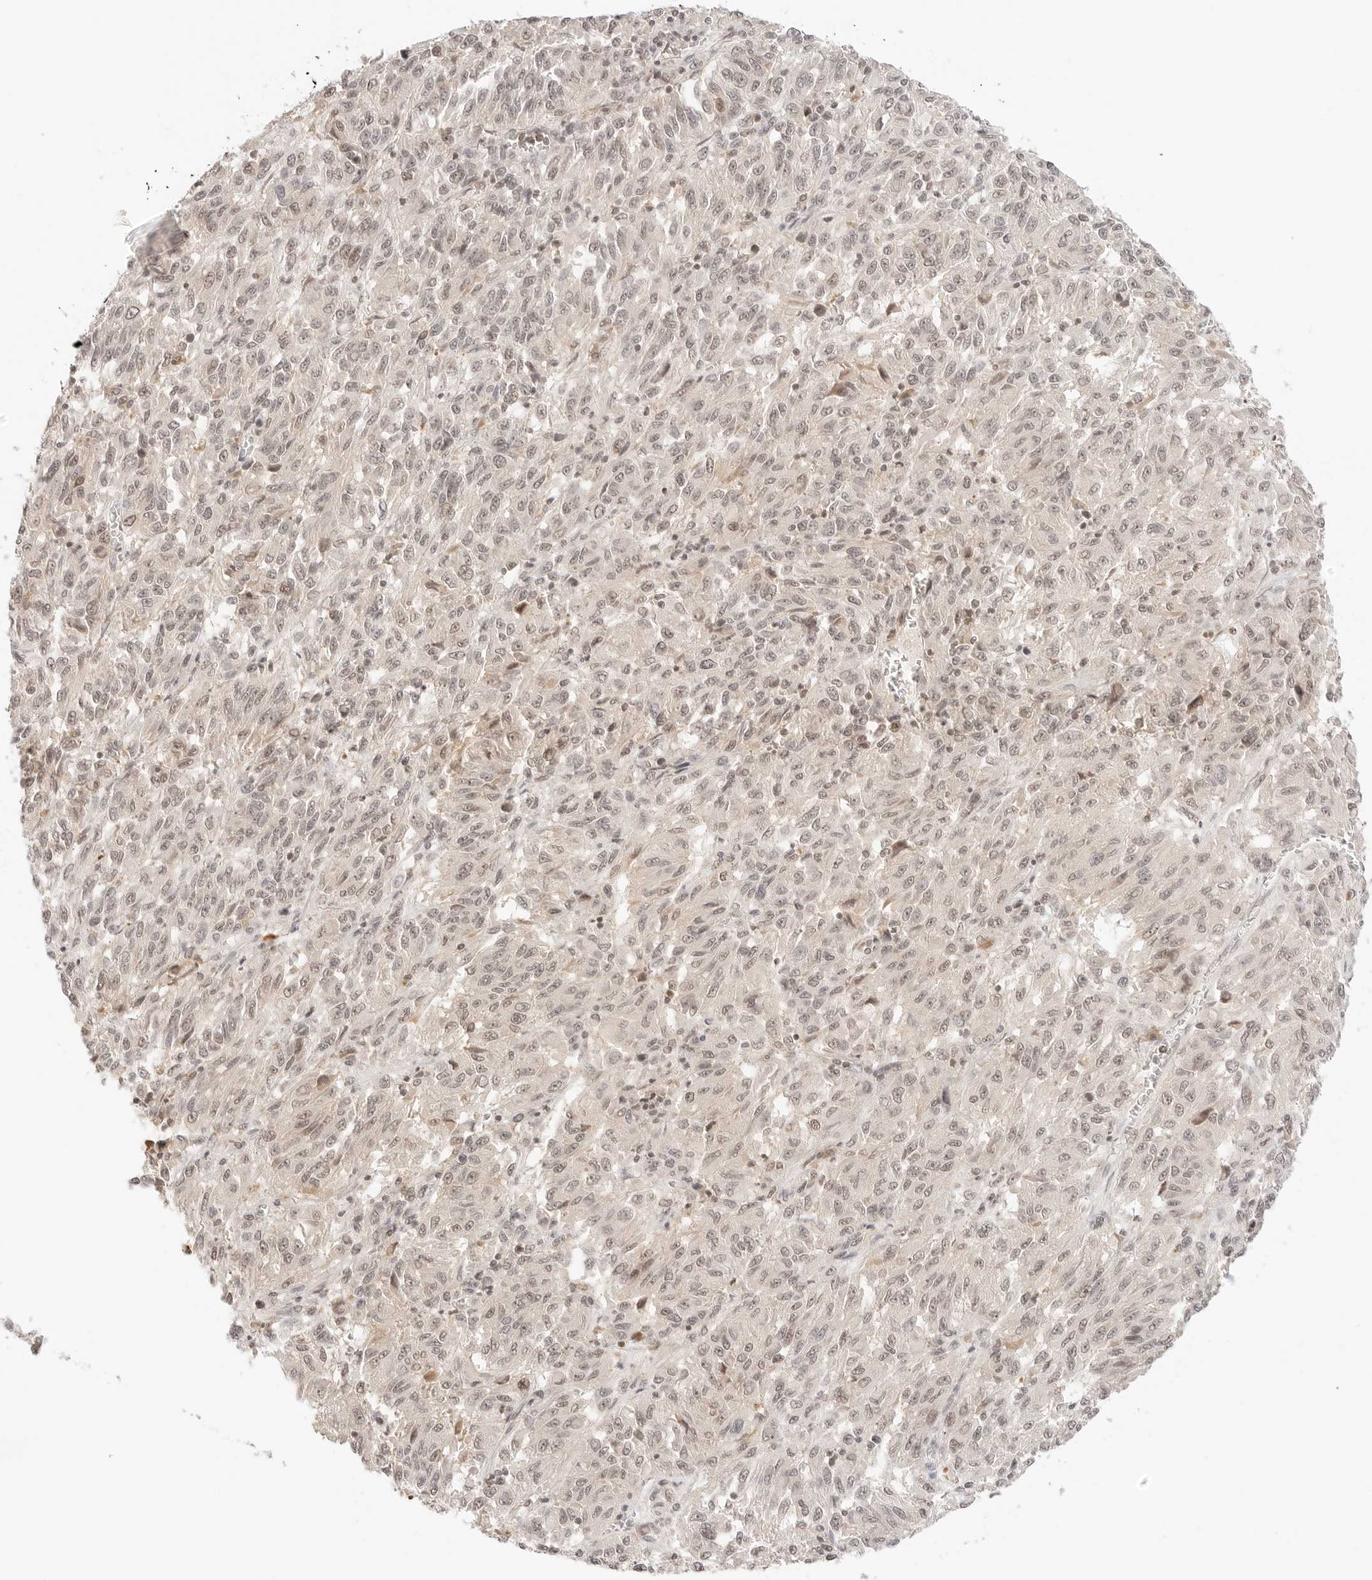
{"staining": {"intensity": "weak", "quantity": ">75%", "location": "nuclear"}, "tissue": "melanoma", "cell_type": "Tumor cells", "image_type": "cancer", "snomed": [{"axis": "morphology", "description": "Malignant melanoma, Metastatic site"}, {"axis": "topography", "description": "Lung"}], "caption": "The immunohistochemical stain shows weak nuclear staining in tumor cells of melanoma tissue.", "gene": "SEPTIN4", "patient": {"sex": "male", "age": 64}}